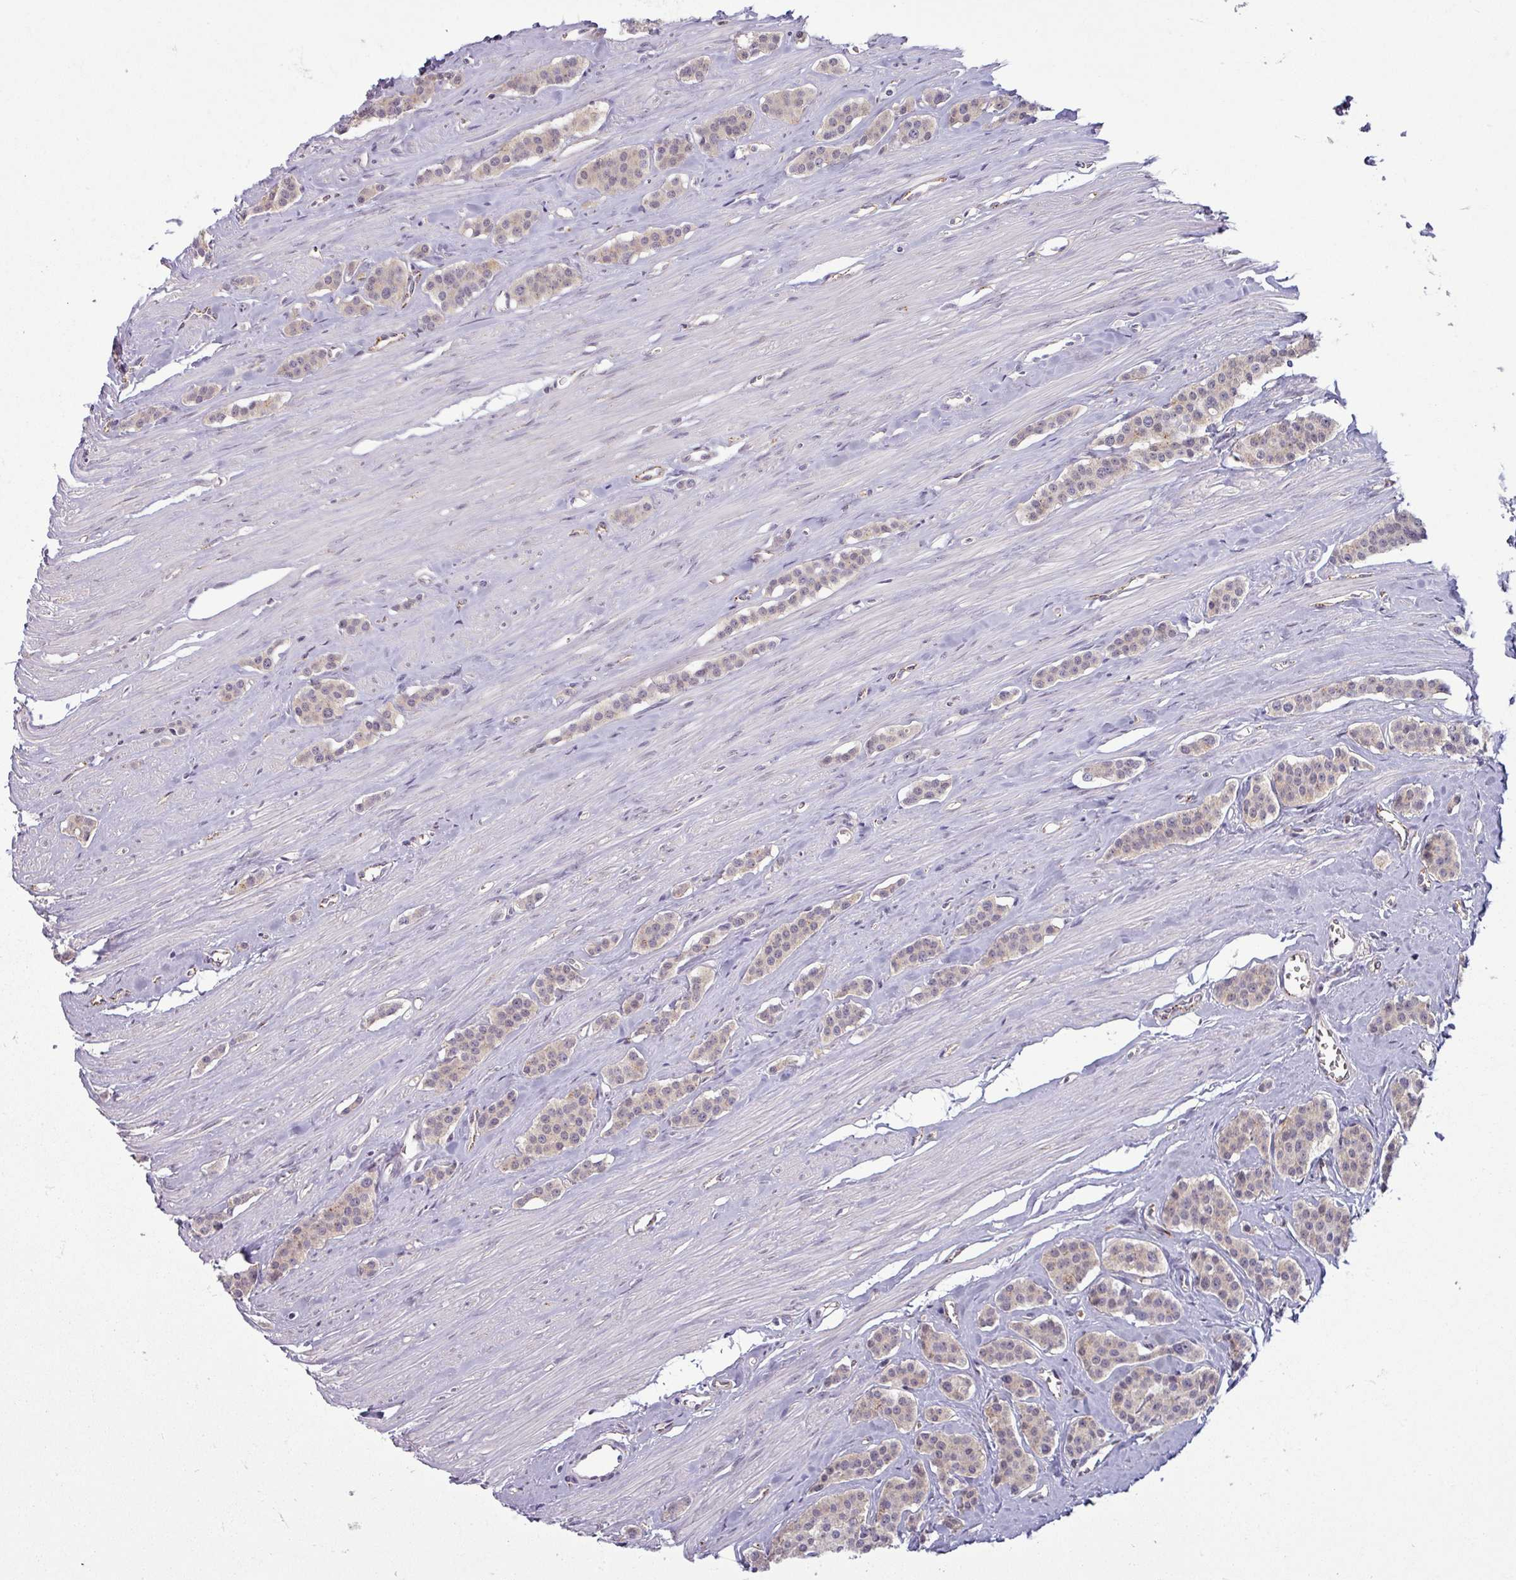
{"staining": {"intensity": "weak", "quantity": "25%-75%", "location": "cytoplasmic/membranous,nuclear"}, "tissue": "carcinoid", "cell_type": "Tumor cells", "image_type": "cancer", "snomed": [{"axis": "morphology", "description": "Carcinoid, malignant, NOS"}, {"axis": "topography", "description": "Small intestine"}], "caption": "The image reveals immunohistochemical staining of carcinoid. There is weak cytoplasmic/membranous and nuclear expression is appreciated in about 25%-75% of tumor cells.", "gene": "CCDC144A", "patient": {"sex": "male", "age": 60}}